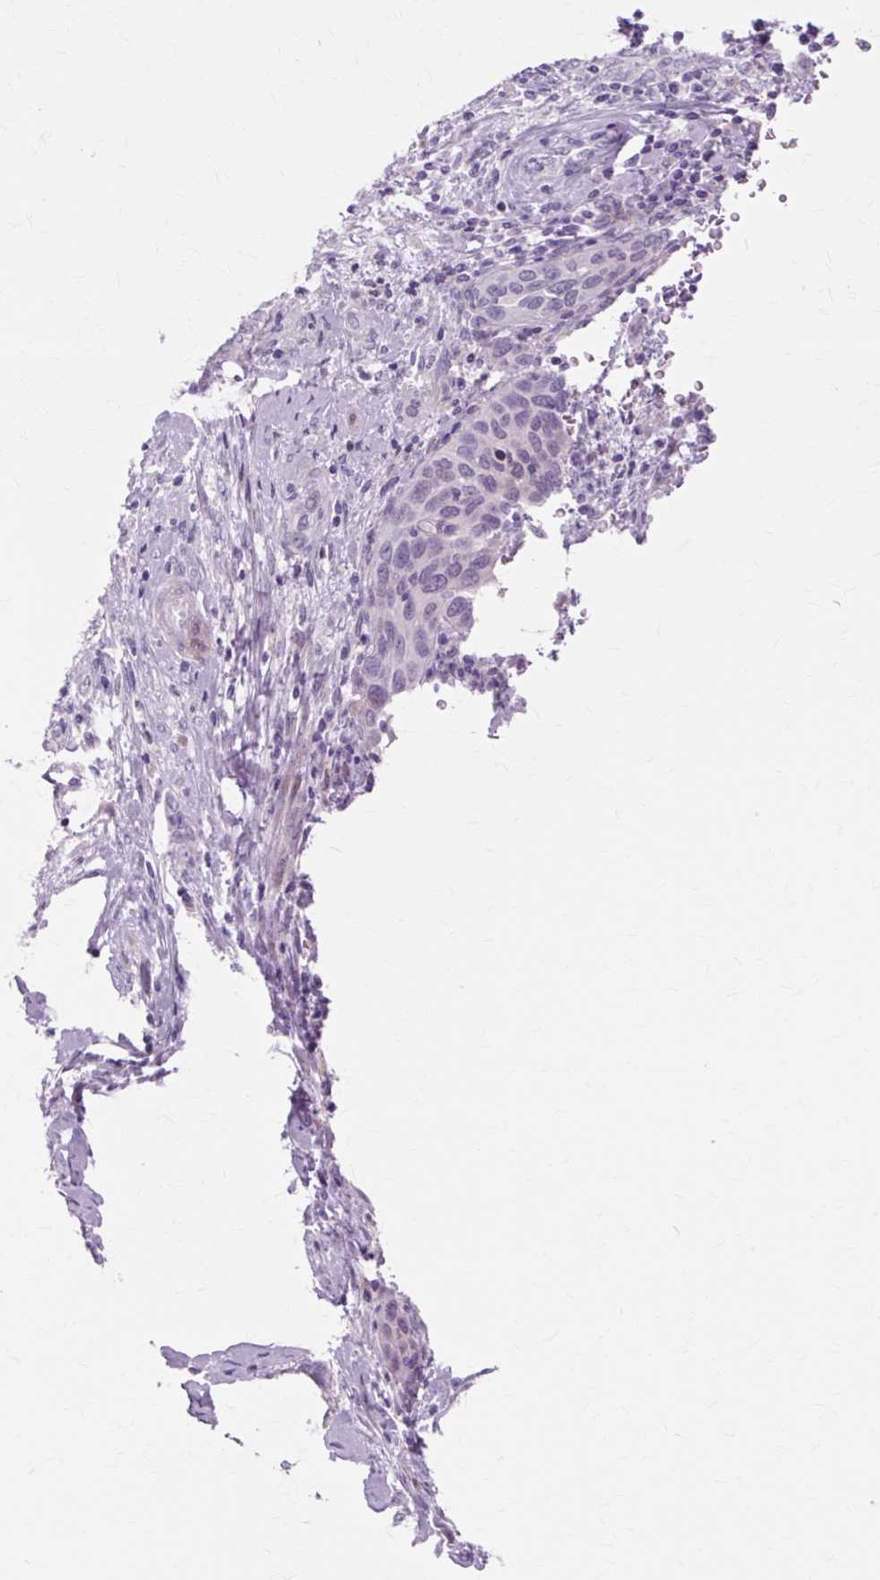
{"staining": {"intensity": "negative", "quantity": "none", "location": "none"}, "tissue": "cervical cancer", "cell_type": "Tumor cells", "image_type": "cancer", "snomed": [{"axis": "morphology", "description": "Squamous cell carcinoma, NOS"}, {"axis": "topography", "description": "Cervix"}], "caption": "DAB (3,3'-diaminobenzidine) immunohistochemical staining of human cervical squamous cell carcinoma reveals no significant staining in tumor cells. (DAB immunohistochemistry visualized using brightfield microscopy, high magnification).", "gene": "IRX2", "patient": {"sex": "female", "age": 60}}